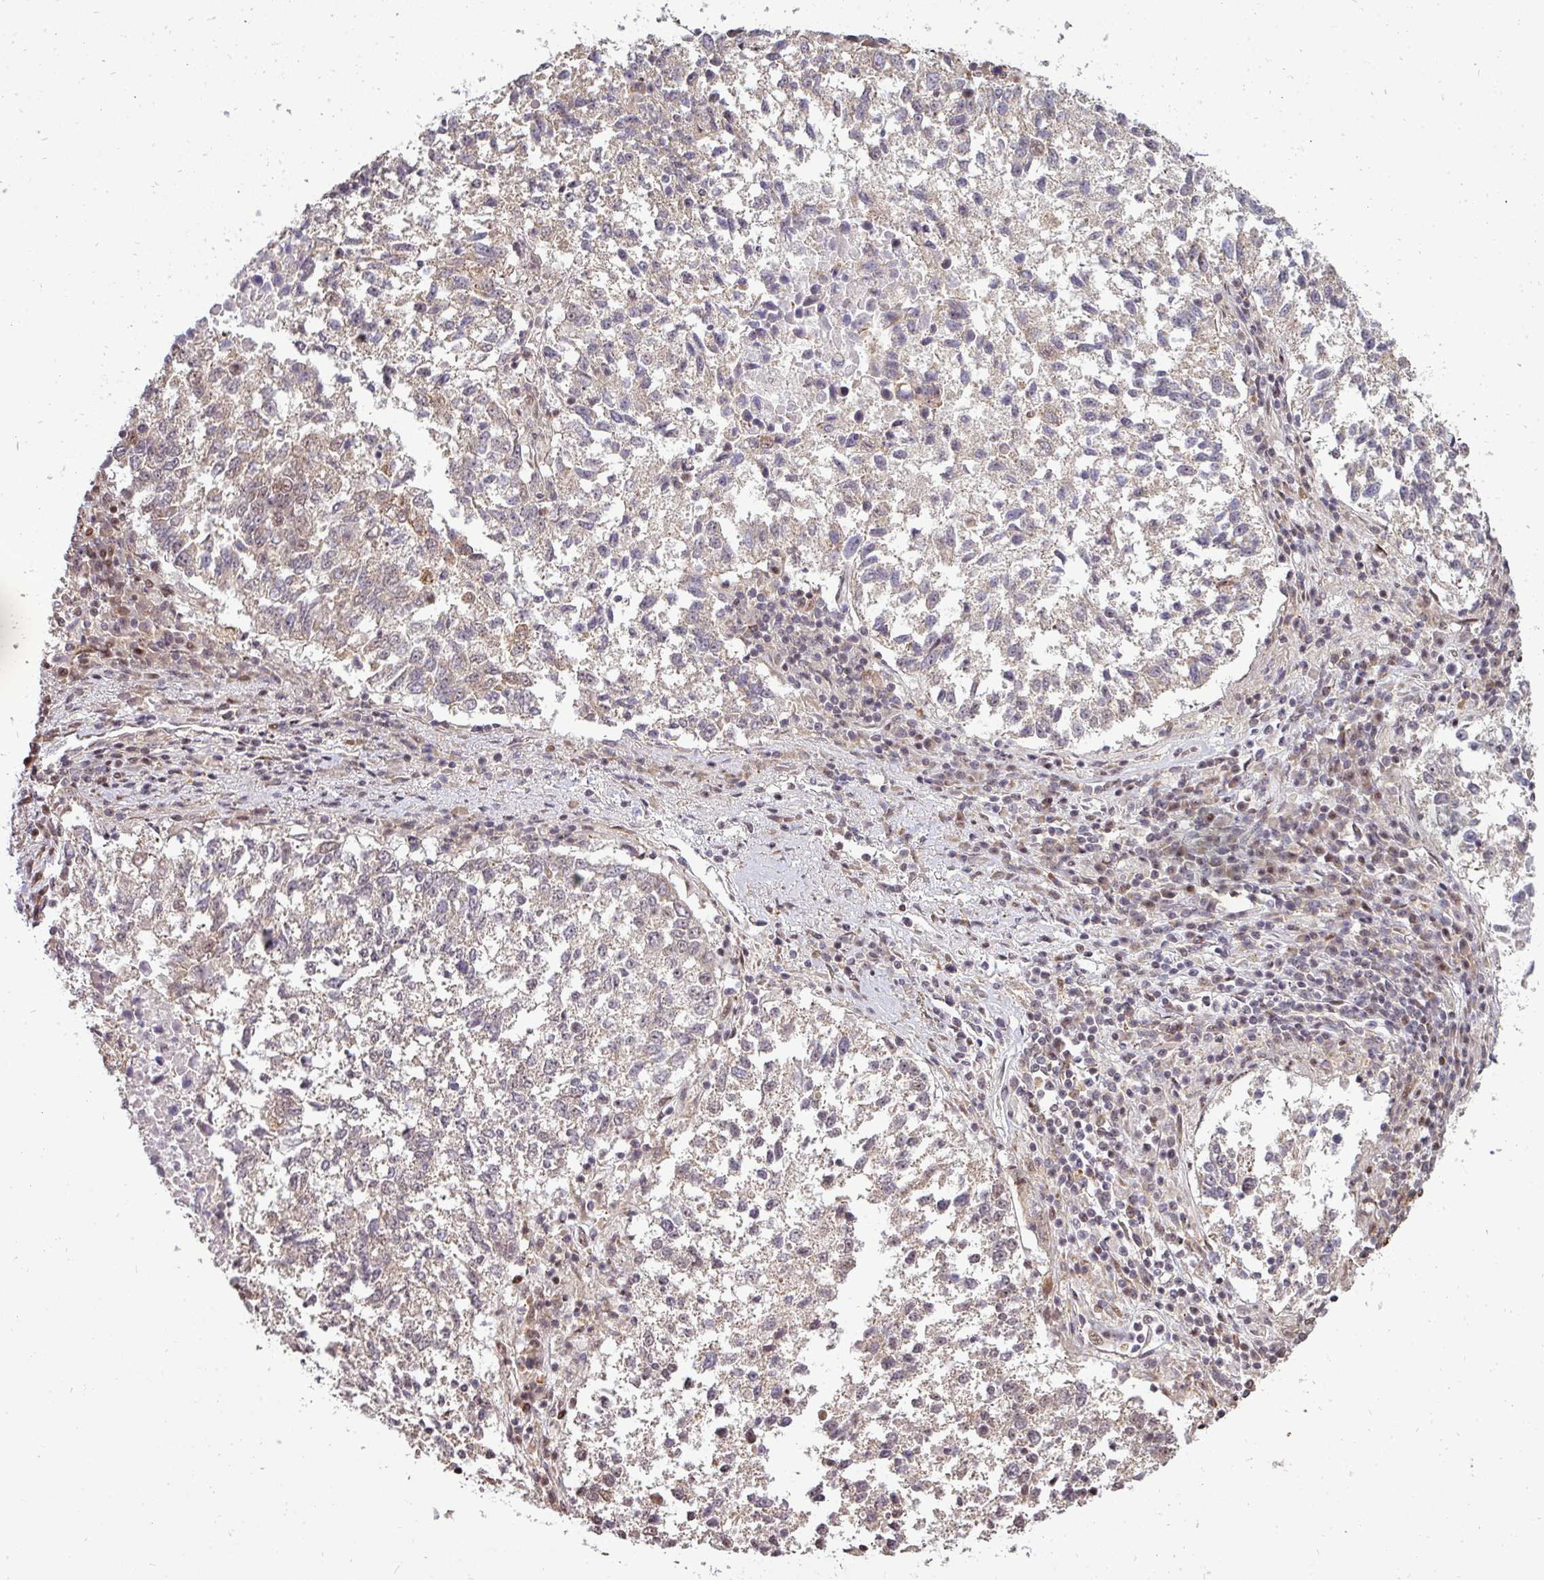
{"staining": {"intensity": "weak", "quantity": "<25%", "location": "cytoplasmic/membranous"}, "tissue": "lung cancer", "cell_type": "Tumor cells", "image_type": "cancer", "snomed": [{"axis": "morphology", "description": "Squamous cell carcinoma, NOS"}, {"axis": "topography", "description": "Lung"}], "caption": "Immunohistochemical staining of human lung squamous cell carcinoma displays no significant positivity in tumor cells.", "gene": "PATZ1", "patient": {"sex": "male", "age": 73}}